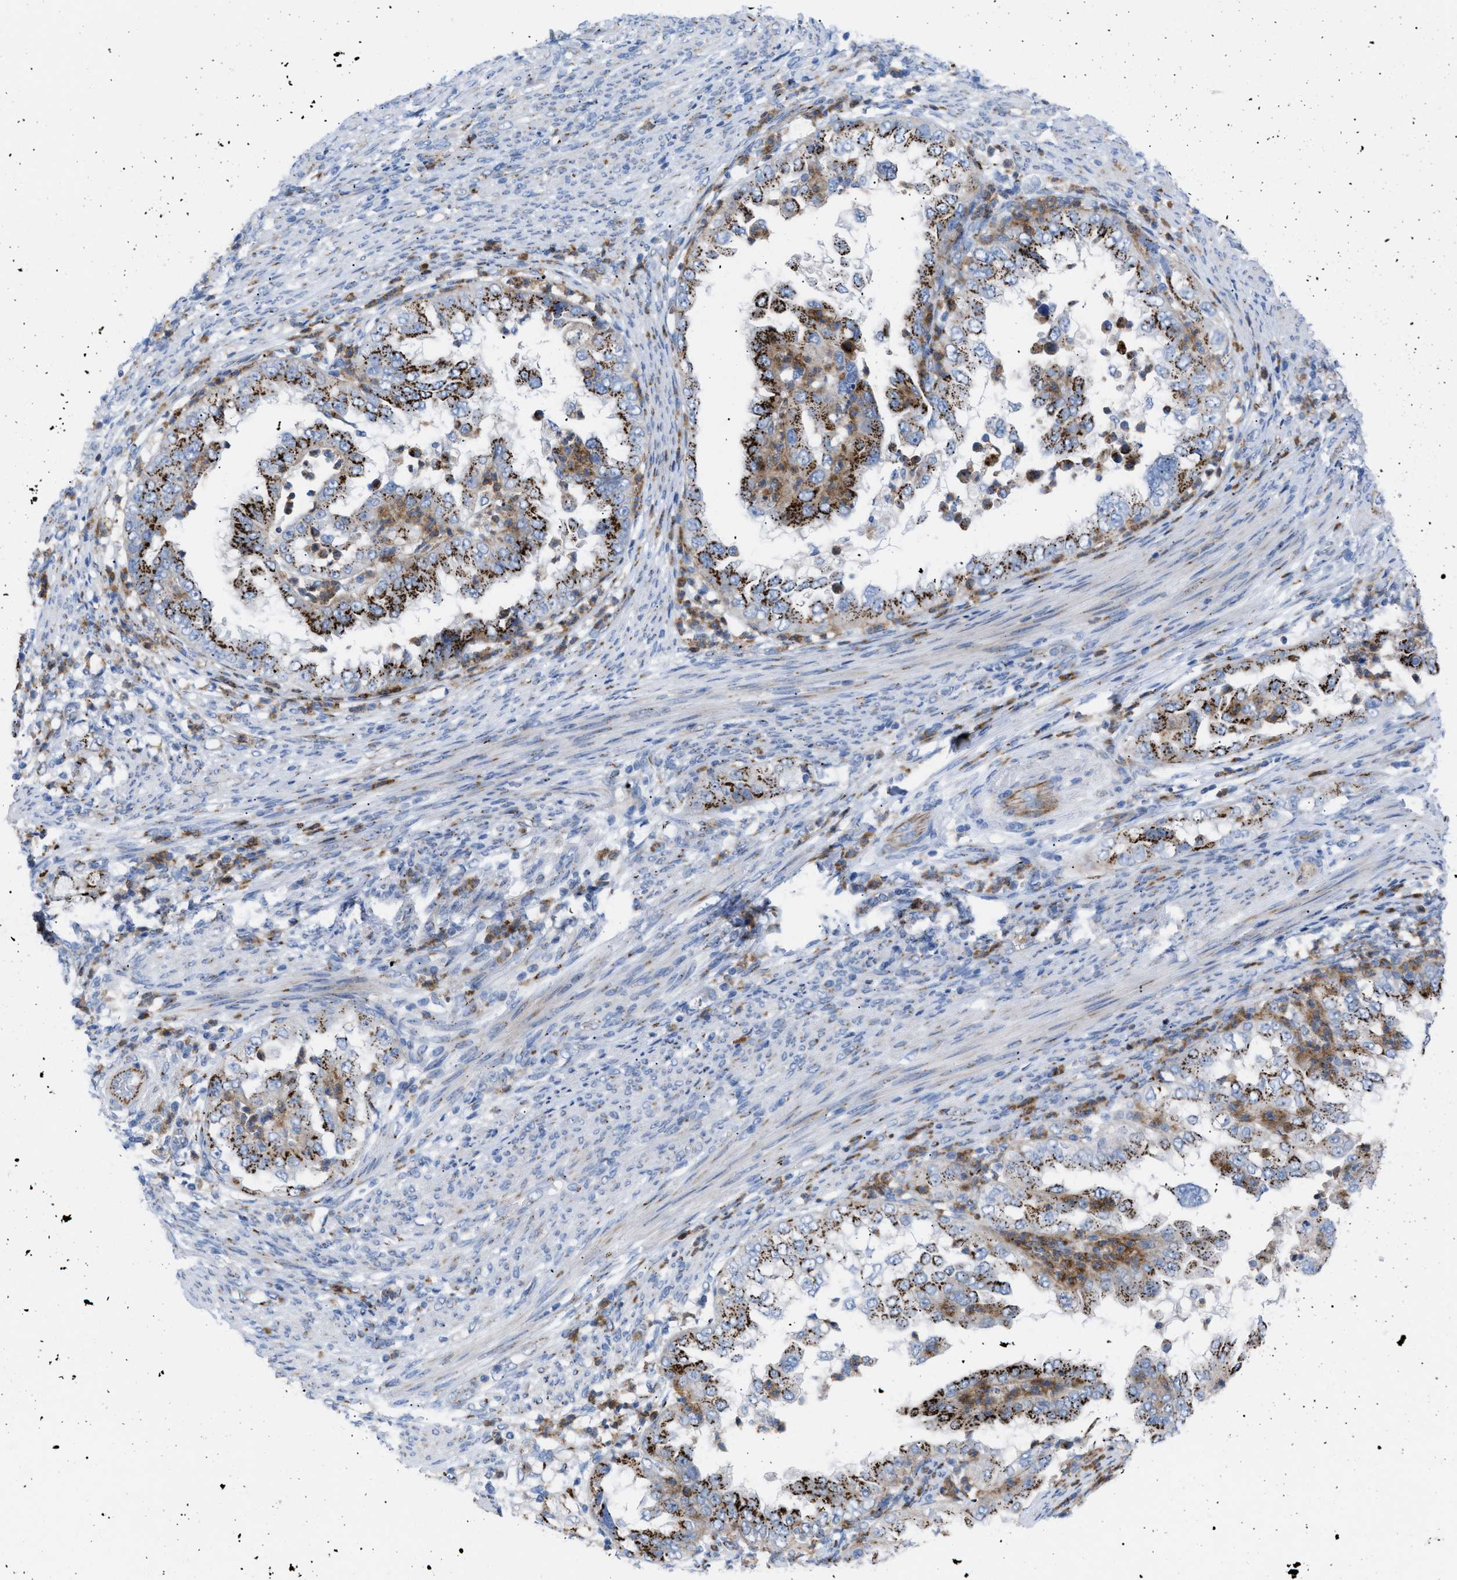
{"staining": {"intensity": "strong", "quantity": ">75%", "location": "cytoplasmic/membranous"}, "tissue": "endometrial cancer", "cell_type": "Tumor cells", "image_type": "cancer", "snomed": [{"axis": "morphology", "description": "Adenocarcinoma, NOS"}, {"axis": "topography", "description": "Endometrium"}], "caption": "Adenocarcinoma (endometrial) stained with a protein marker displays strong staining in tumor cells.", "gene": "TMEM17", "patient": {"sex": "female", "age": 85}}